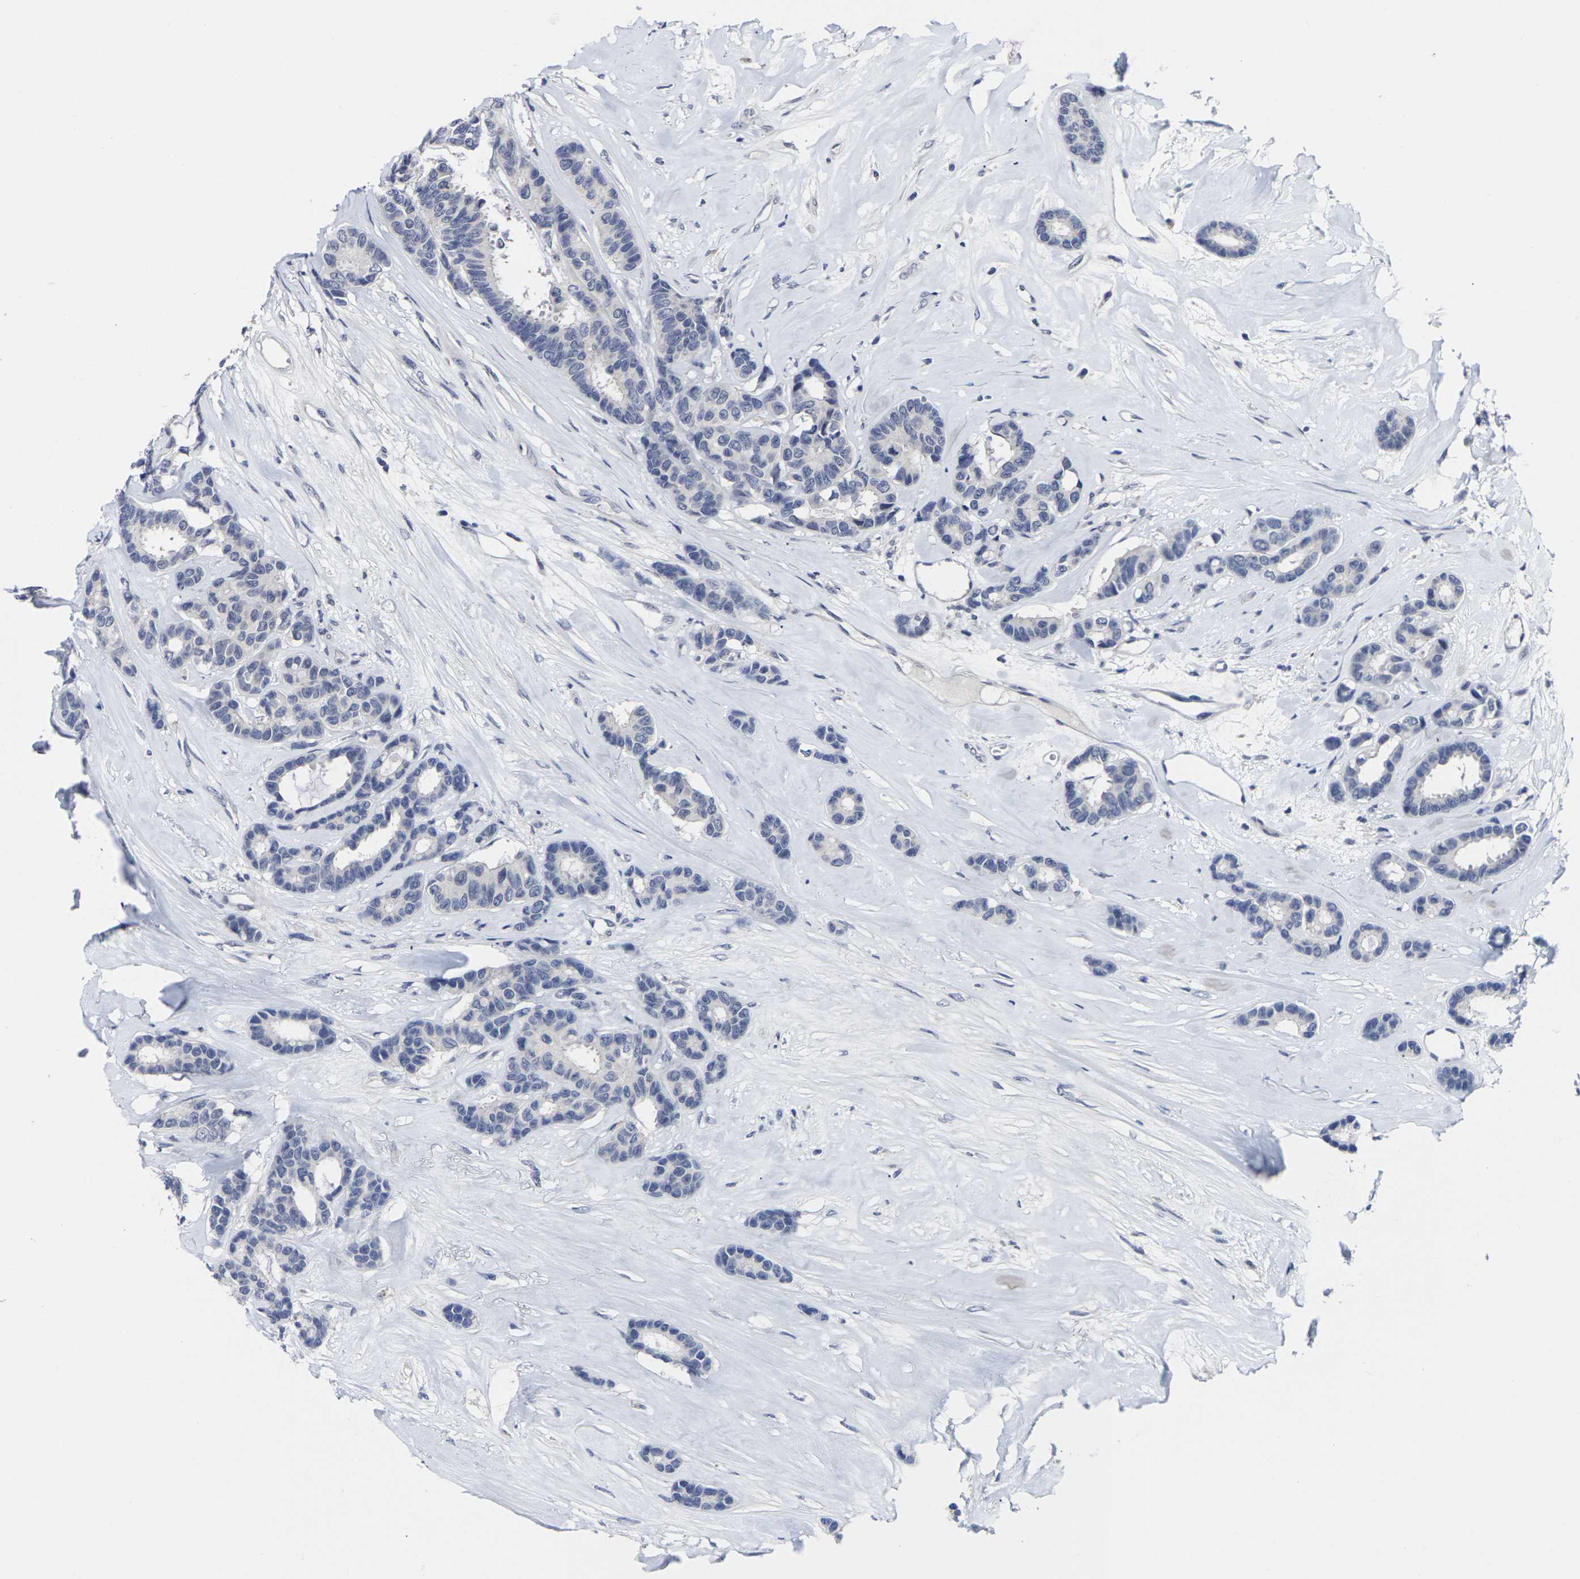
{"staining": {"intensity": "negative", "quantity": "none", "location": "none"}, "tissue": "breast cancer", "cell_type": "Tumor cells", "image_type": "cancer", "snomed": [{"axis": "morphology", "description": "Duct carcinoma"}, {"axis": "topography", "description": "Breast"}], "caption": "Tumor cells are negative for protein expression in human breast cancer.", "gene": "MSANTD4", "patient": {"sex": "female", "age": 87}}